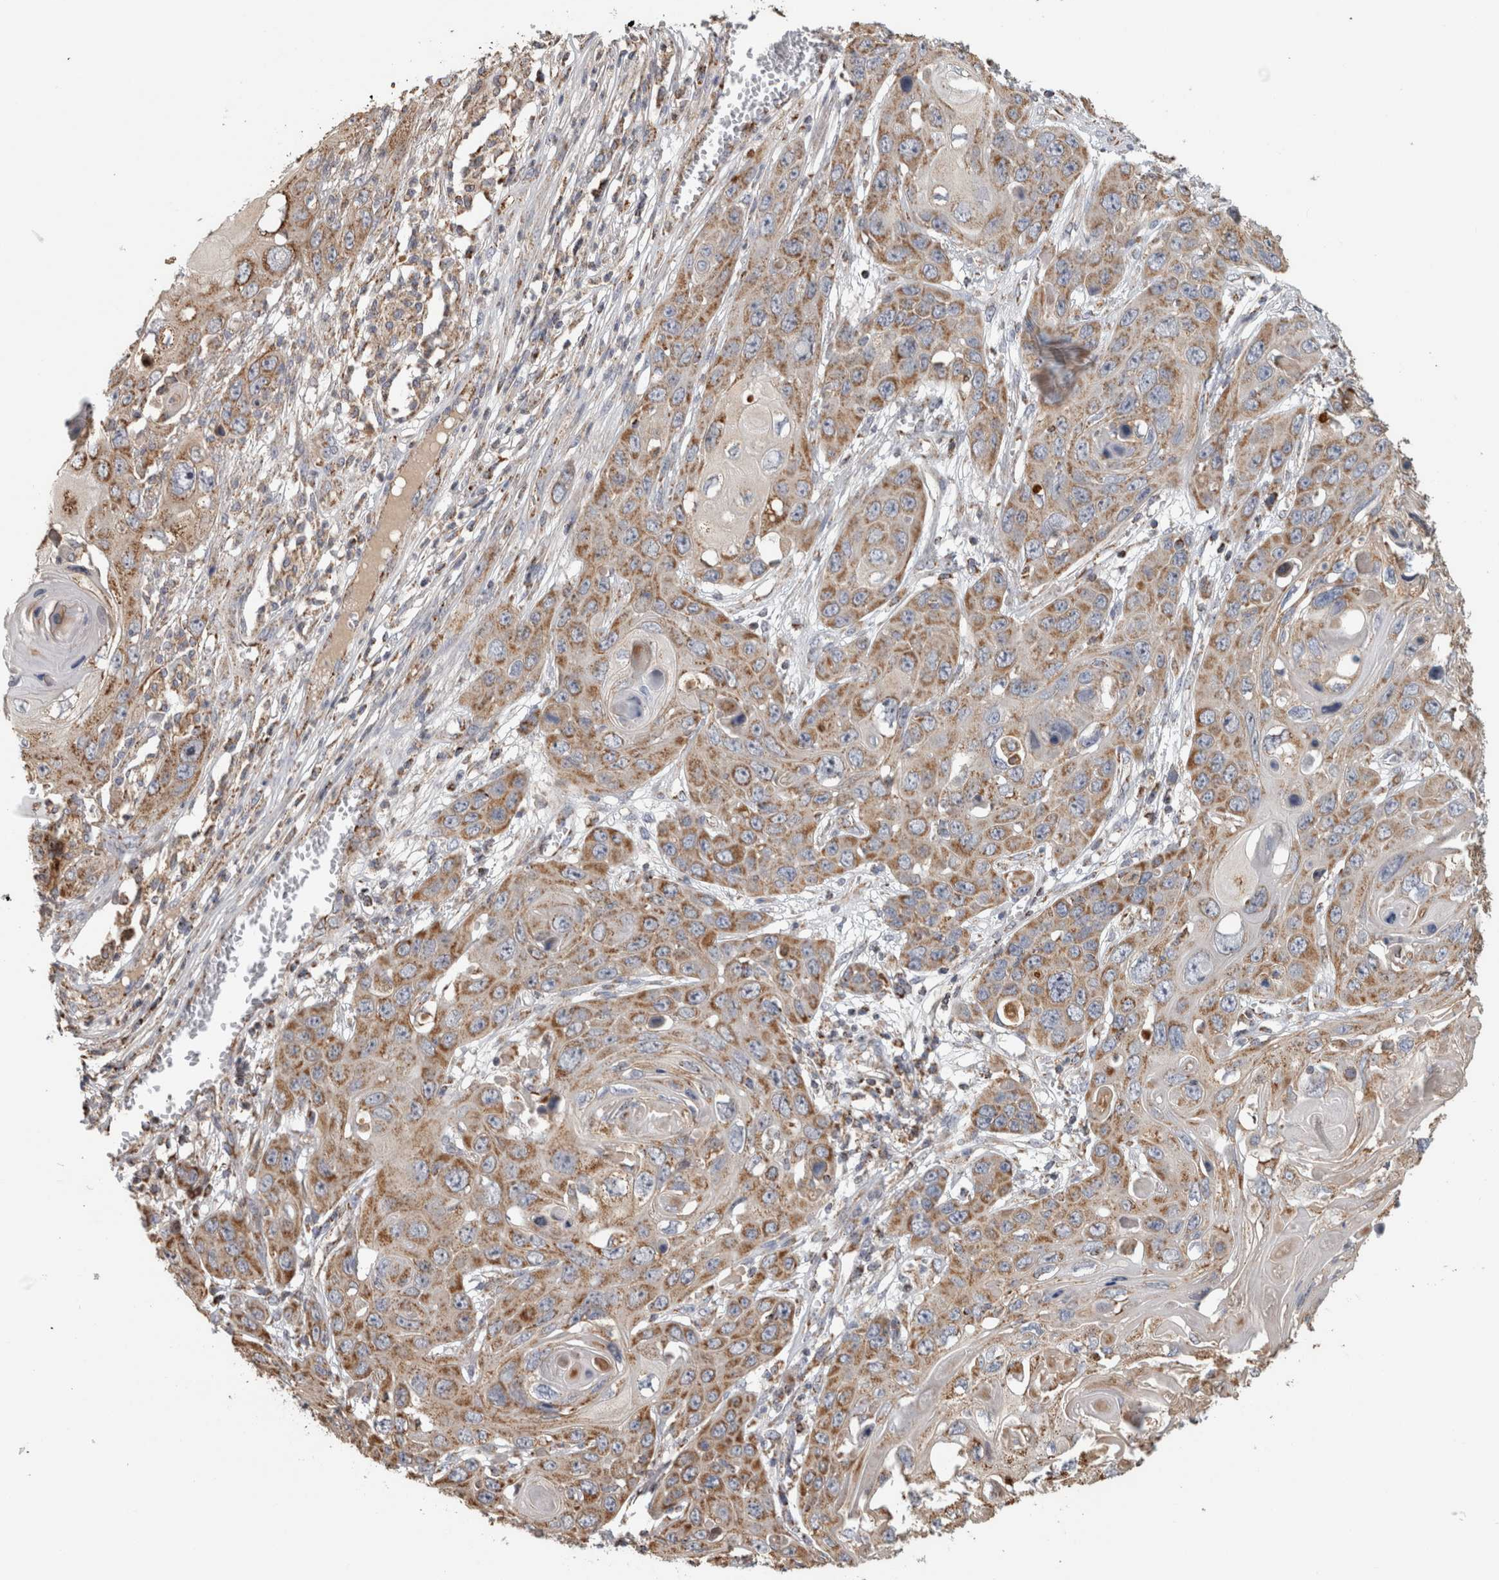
{"staining": {"intensity": "moderate", "quantity": ">75%", "location": "cytoplasmic/membranous"}, "tissue": "skin cancer", "cell_type": "Tumor cells", "image_type": "cancer", "snomed": [{"axis": "morphology", "description": "Squamous cell carcinoma, NOS"}, {"axis": "topography", "description": "Skin"}], "caption": "Protein staining exhibits moderate cytoplasmic/membranous staining in about >75% of tumor cells in skin cancer (squamous cell carcinoma).", "gene": "ST8SIA1", "patient": {"sex": "male", "age": 55}}